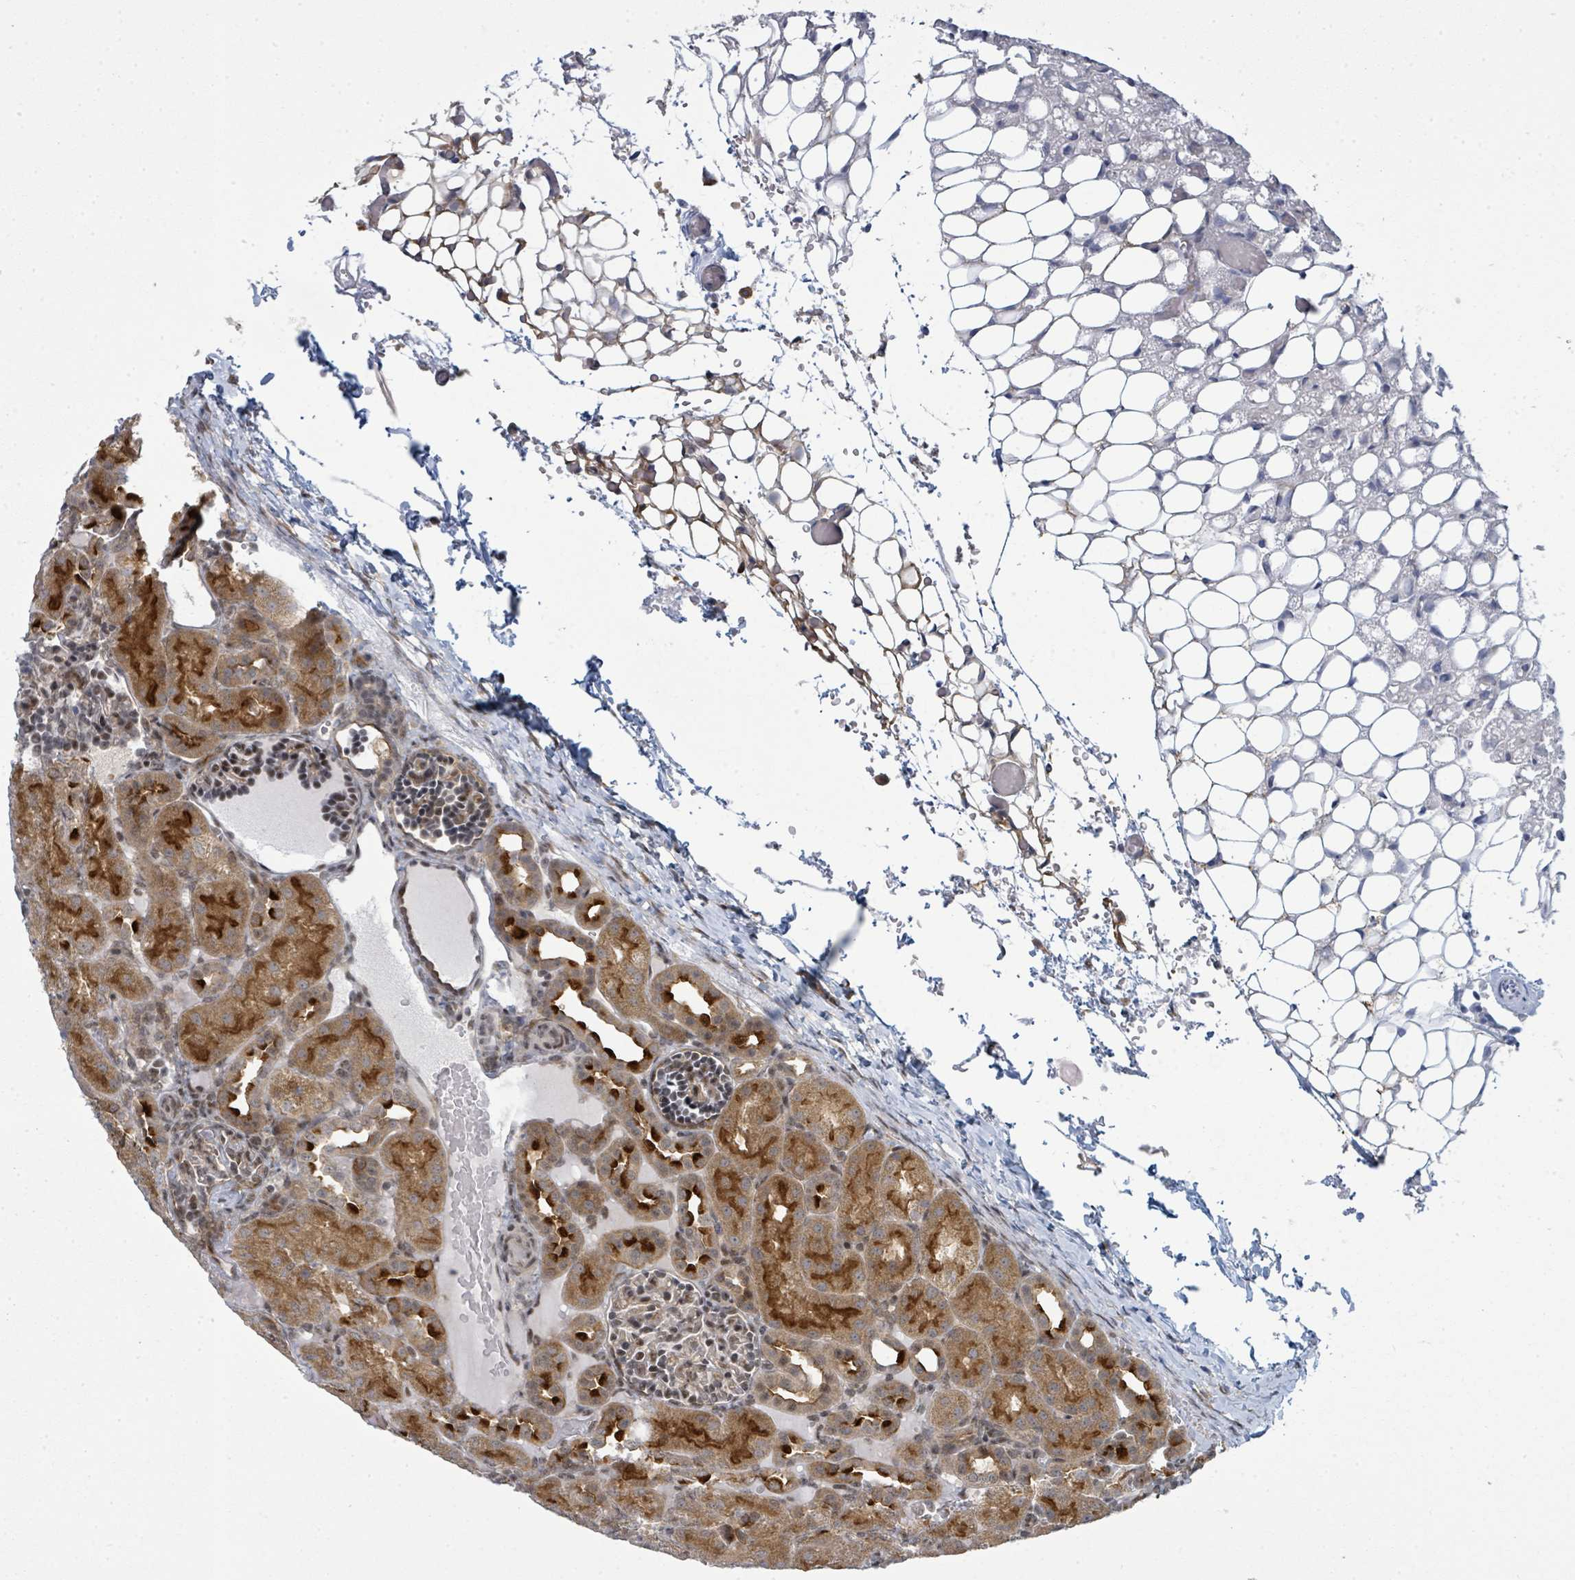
{"staining": {"intensity": "weak", "quantity": "25%-75%", "location": "cytoplasmic/membranous"}, "tissue": "kidney", "cell_type": "Cells in glomeruli", "image_type": "normal", "snomed": [{"axis": "morphology", "description": "Normal tissue, NOS"}, {"axis": "topography", "description": "Kidney"}], "caption": "Normal kidney reveals weak cytoplasmic/membranous expression in about 25%-75% of cells in glomeruli (IHC, brightfield microscopy, high magnification)..", "gene": "PSMG2", "patient": {"sex": "male", "age": 1}}